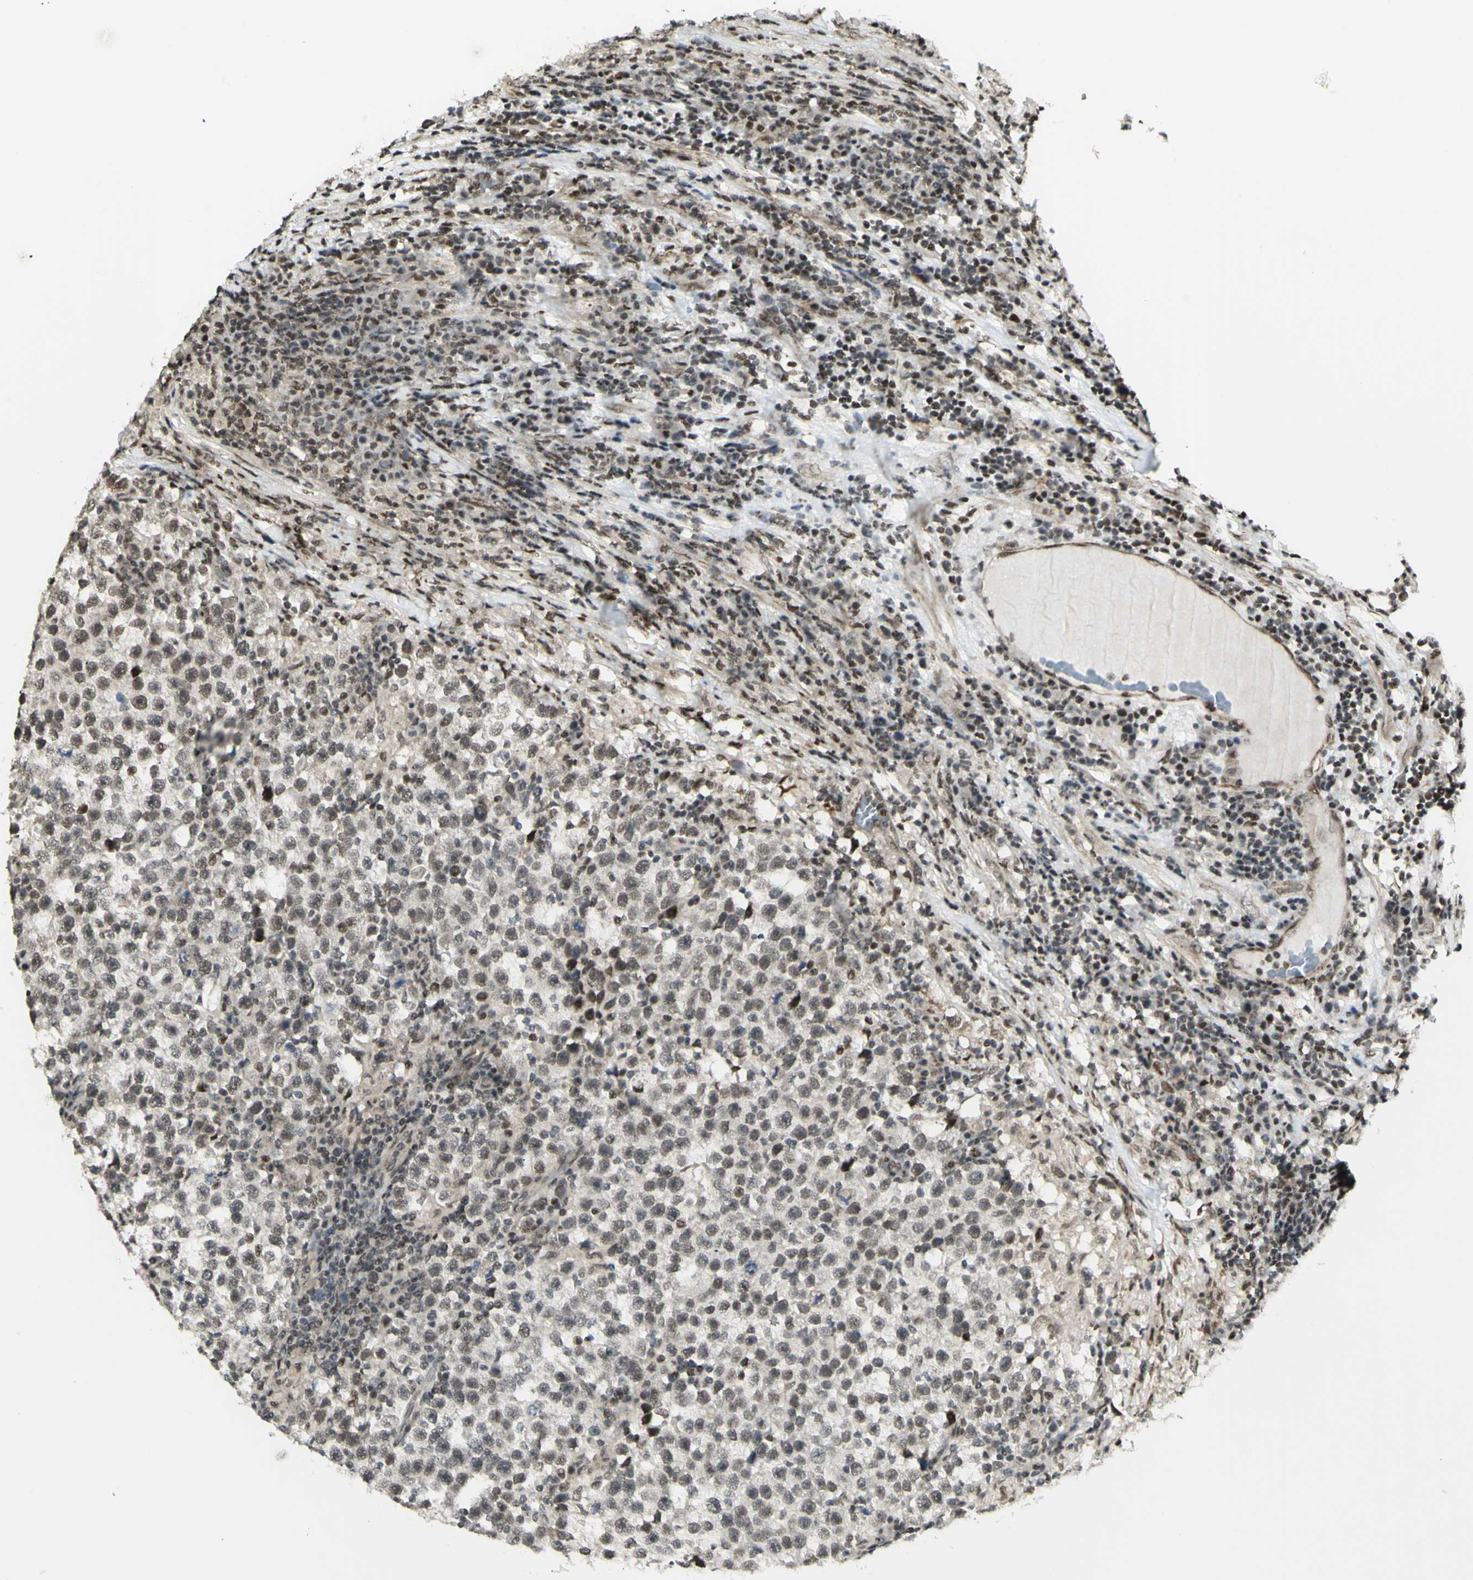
{"staining": {"intensity": "moderate", "quantity": ">75%", "location": "nuclear"}, "tissue": "testis cancer", "cell_type": "Tumor cells", "image_type": "cancer", "snomed": [{"axis": "morphology", "description": "Seminoma, NOS"}, {"axis": "topography", "description": "Testis"}], "caption": "Immunohistochemistry (IHC) (DAB (3,3'-diaminobenzidine)) staining of testis cancer (seminoma) displays moderate nuclear protein staining in about >75% of tumor cells.", "gene": "ZMYM6", "patient": {"sex": "male", "age": 43}}